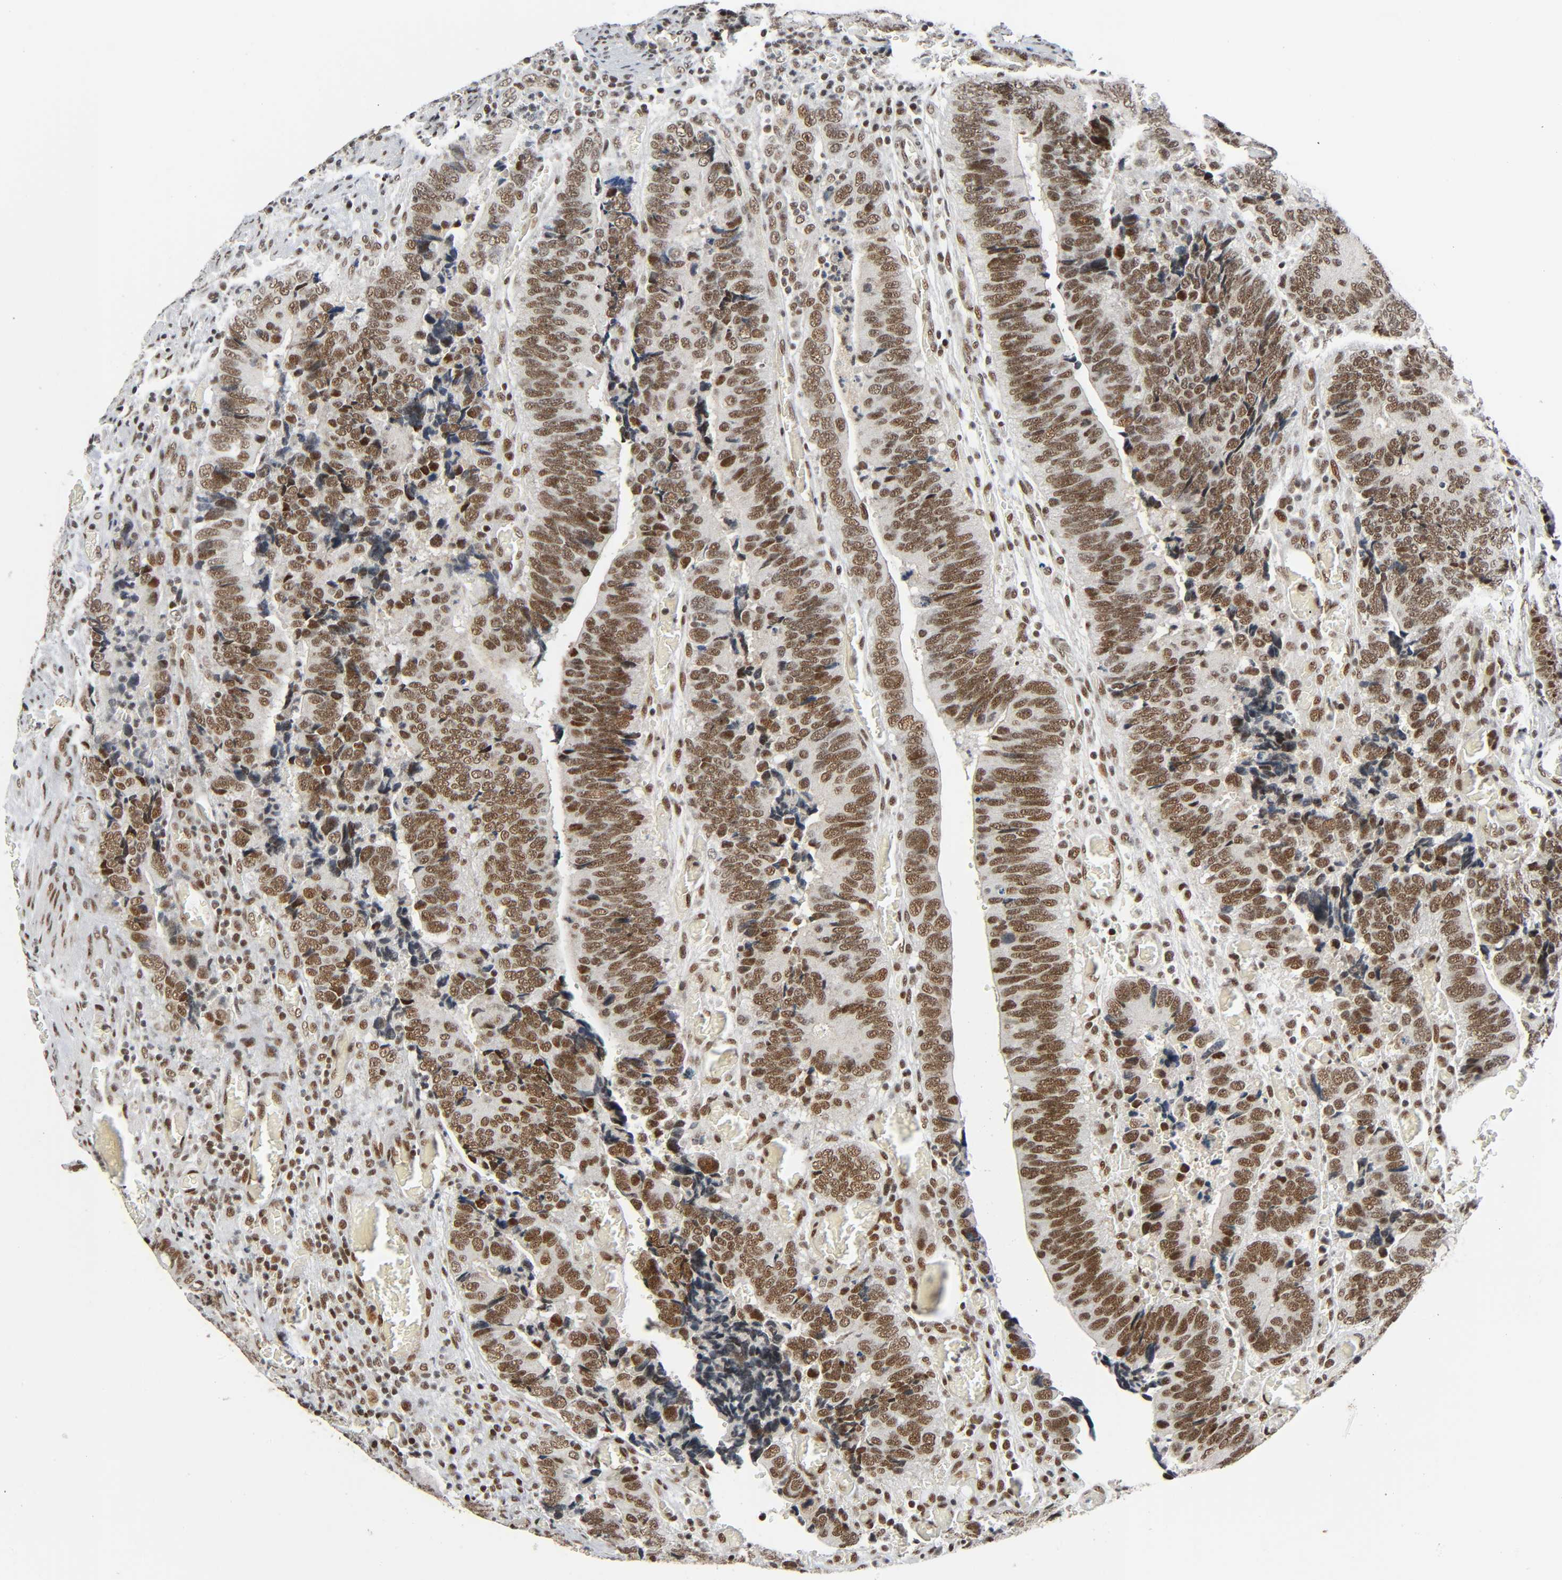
{"staining": {"intensity": "strong", "quantity": ">75%", "location": "nuclear"}, "tissue": "colorectal cancer", "cell_type": "Tumor cells", "image_type": "cancer", "snomed": [{"axis": "morphology", "description": "Adenocarcinoma, NOS"}, {"axis": "topography", "description": "Colon"}], "caption": "Colorectal cancer (adenocarcinoma) stained with a brown dye reveals strong nuclear positive expression in approximately >75% of tumor cells.", "gene": "CDK9", "patient": {"sex": "male", "age": 72}}